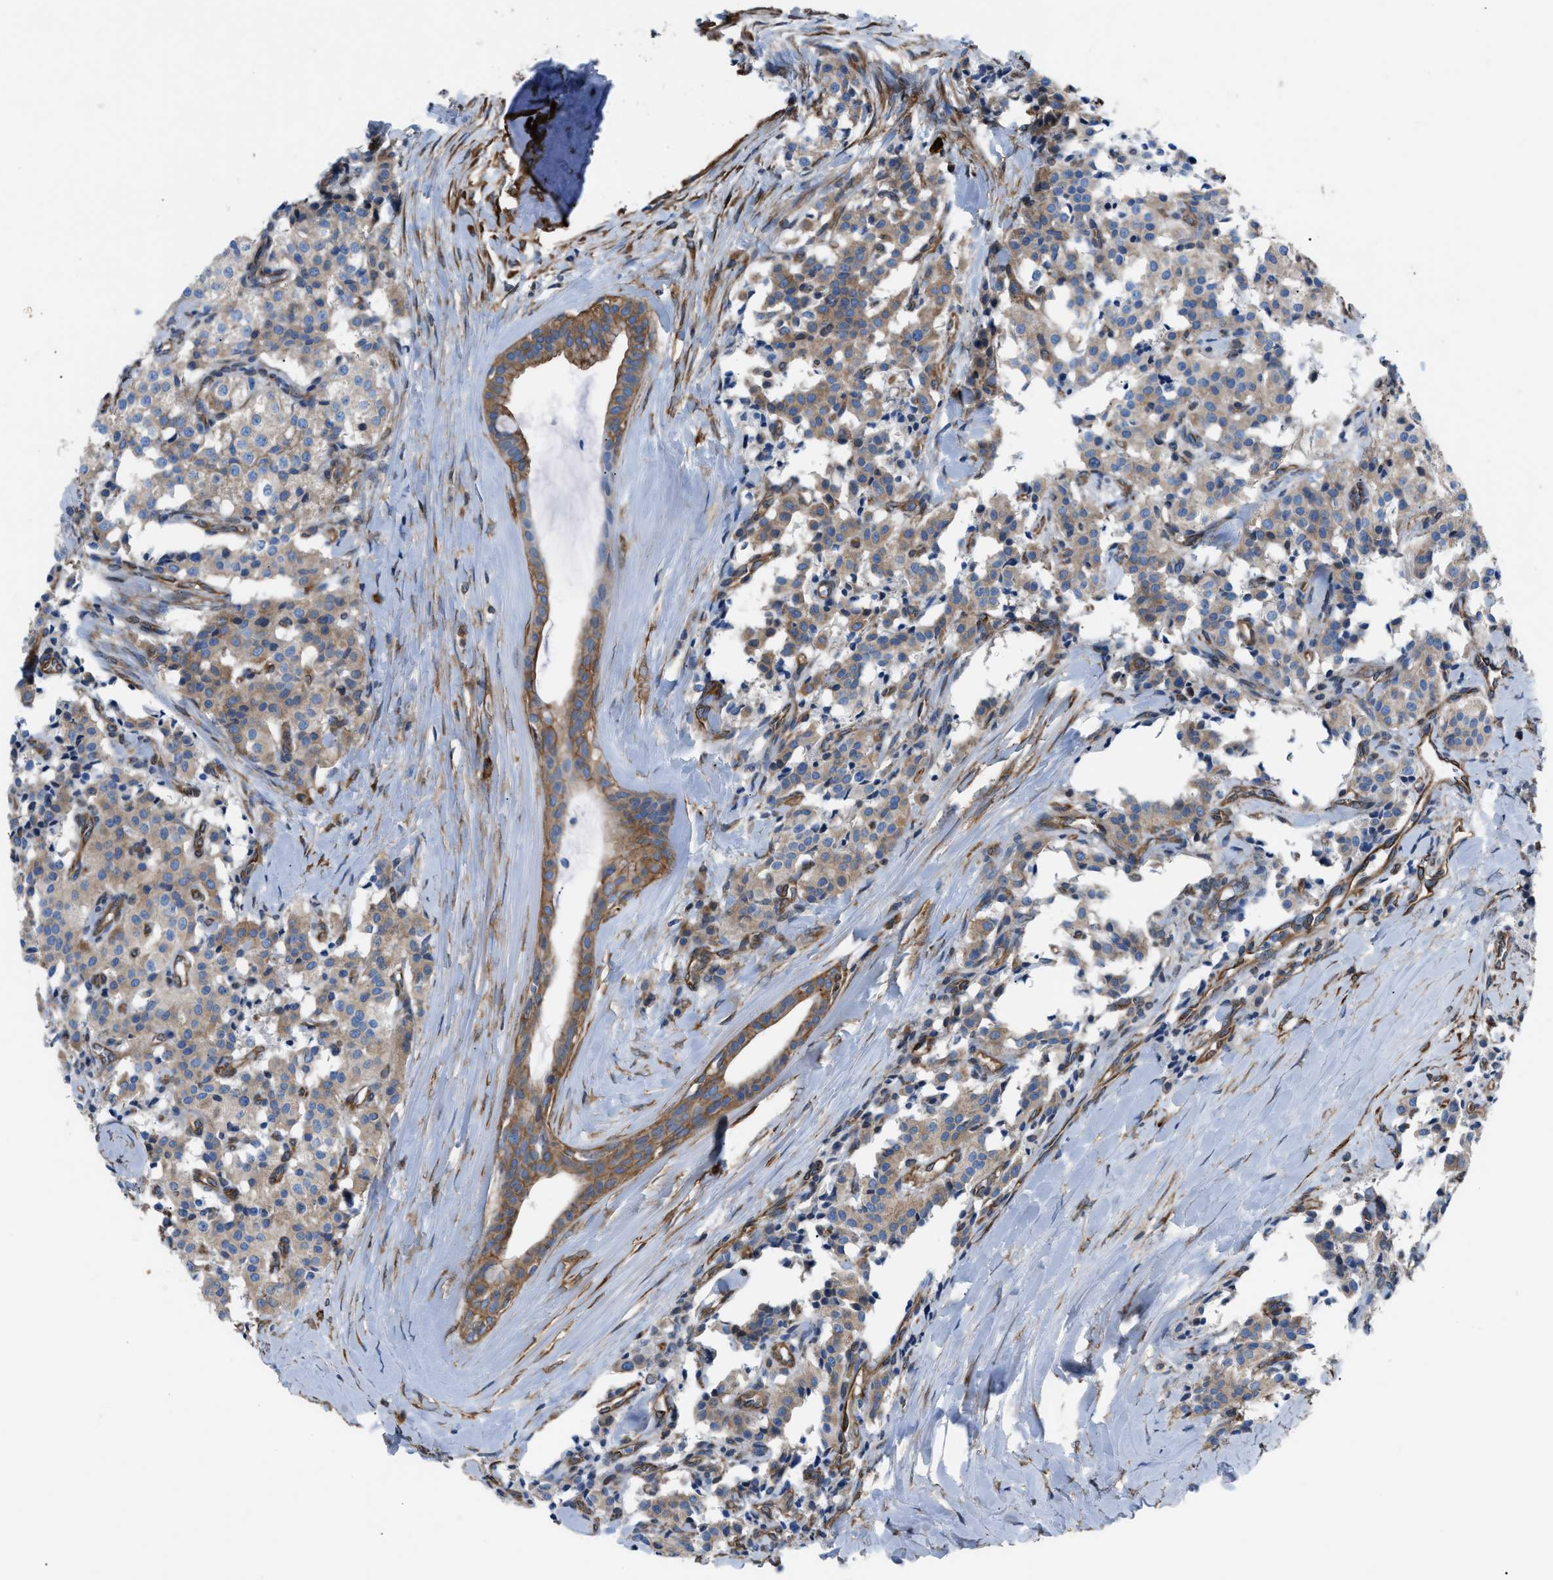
{"staining": {"intensity": "weak", "quantity": ">75%", "location": "cytoplasmic/membranous"}, "tissue": "carcinoid", "cell_type": "Tumor cells", "image_type": "cancer", "snomed": [{"axis": "morphology", "description": "Carcinoid, malignant, NOS"}, {"axis": "topography", "description": "Lung"}], "caption": "There is low levels of weak cytoplasmic/membranous positivity in tumor cells of carcinoid (malignant), as demonstrated by immunohistochemical staining (brown color).", "gene": "DMAC1", "patient": {"sex": "male", "age": 30}}